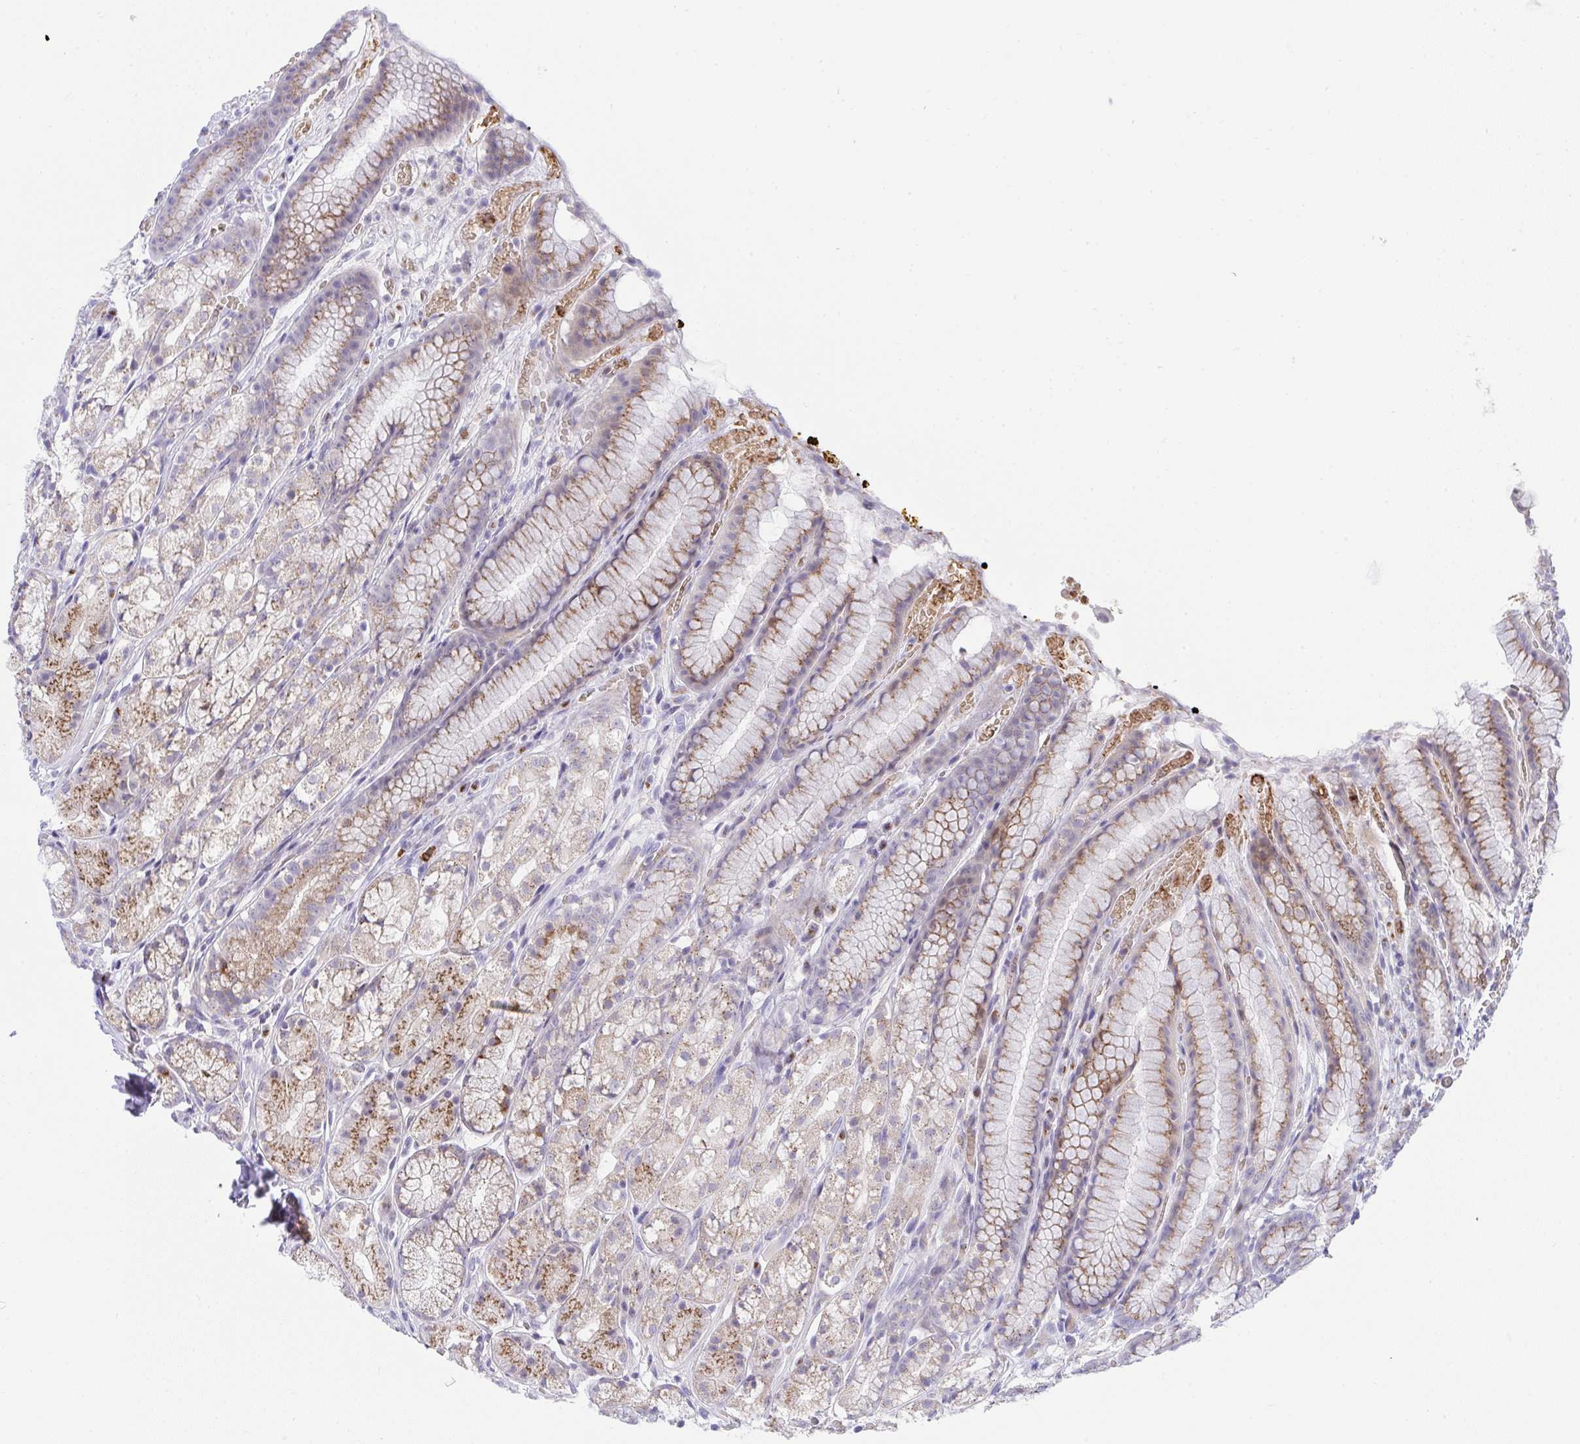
{"staining": {"intensity": "strong", "quantity": "25%-75%", "location": "cytoplasmic/membranous,nuclear"}, "tissue": "stomach", "cell_type": "Glandular cells", "image_type": "normal", "snomed": [{"axis": "morphology", "description": "Normal tissue, NOS"}, {"axis": "topography", "description": "Smooth muscle"}, {"axis": "topography", "description": "Stomach"}], "caption": "Protein expression analysis of normal stomach shows strong cytoplasmic/membranous,nuclear staining in approximately 25%-75% of glandular cells. (IHC, brightfield microscopy, high magnification).", "gene": "ZNF554", "patient": {"sex": "male", "age": 70}}